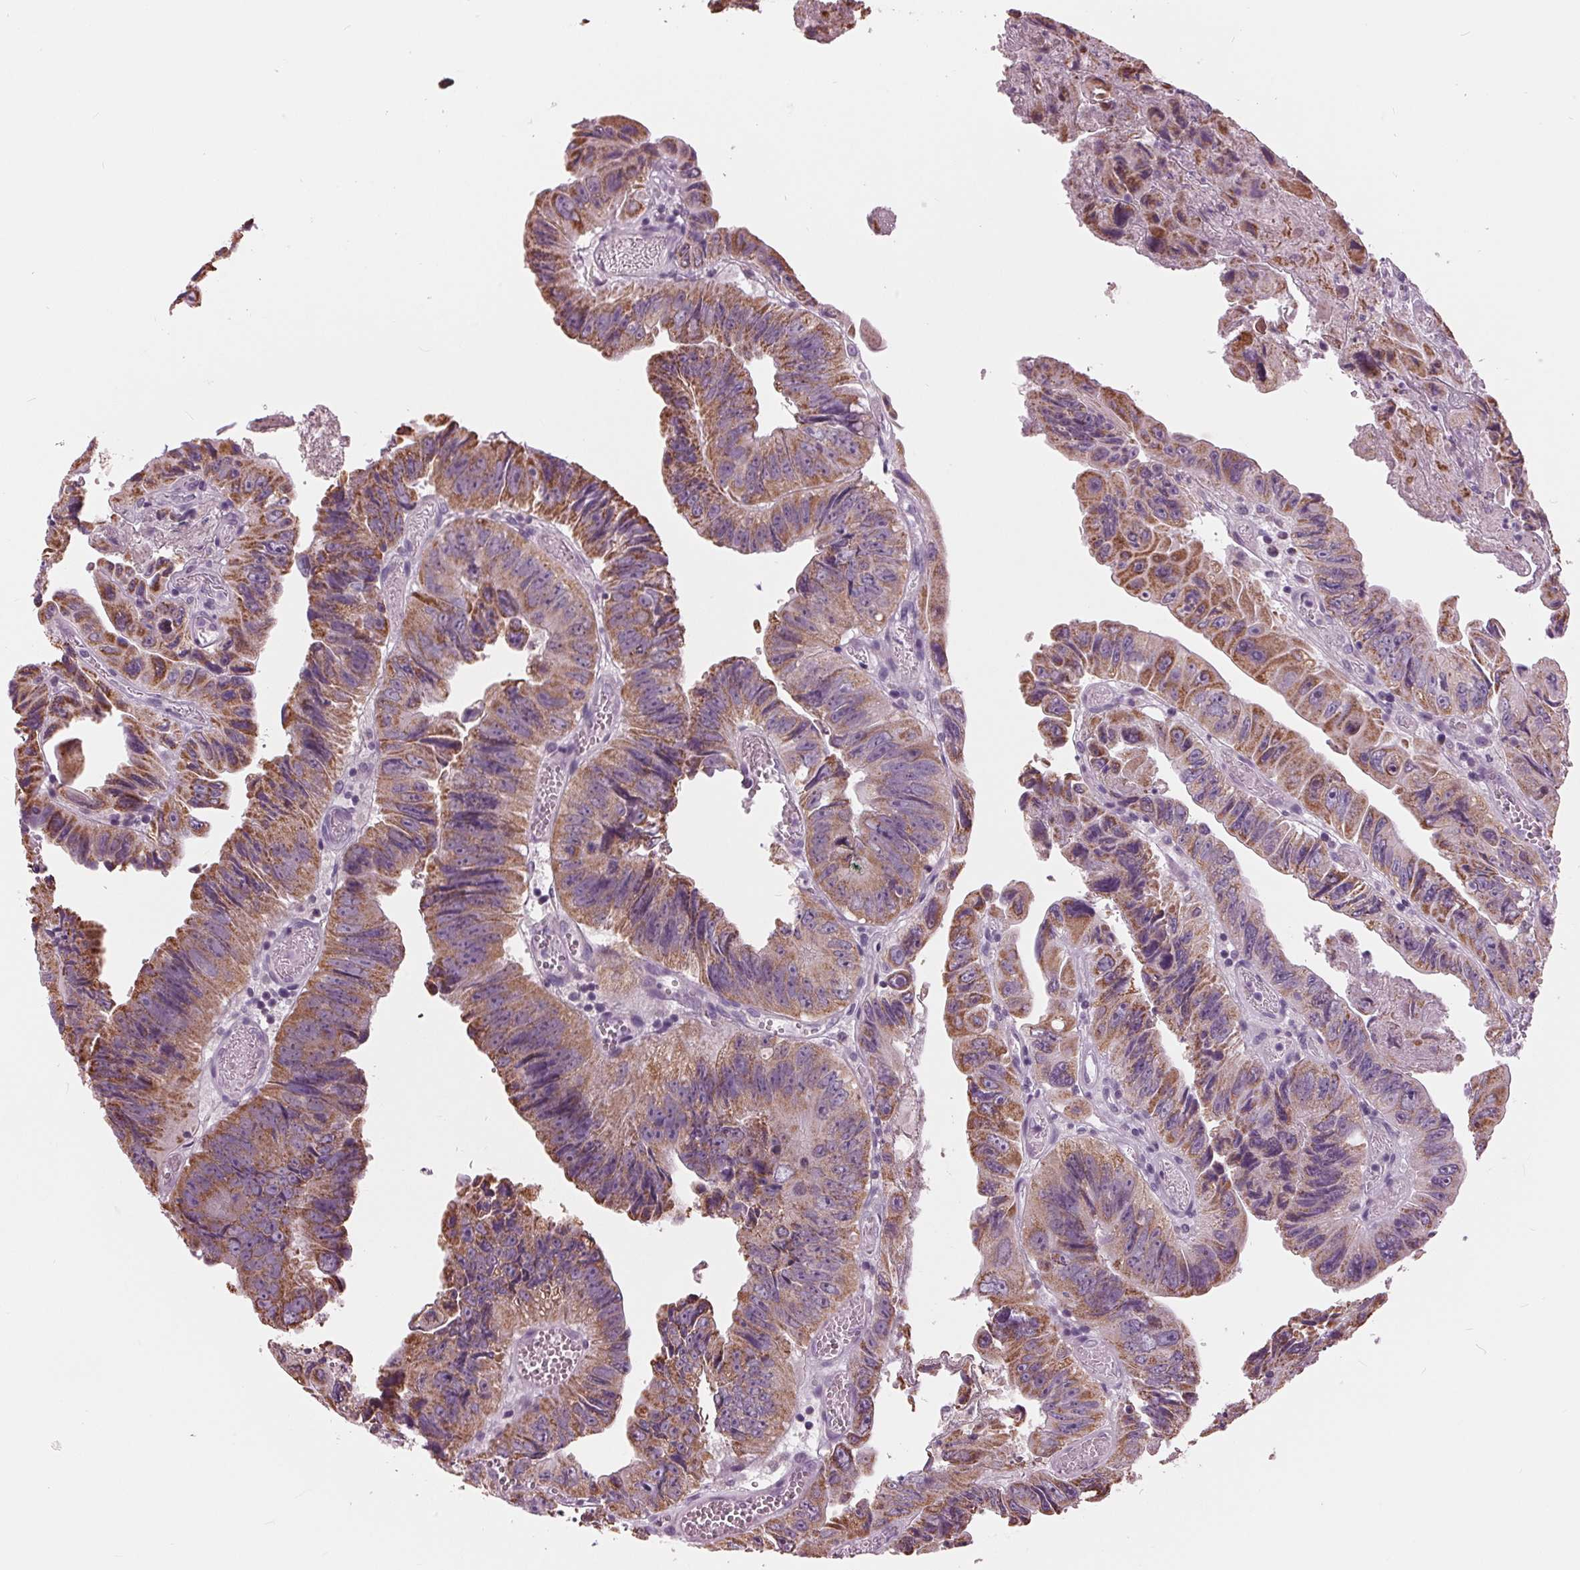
{"staining": {"intensity": "moderate", "quantity": ">75%", "location": "cytoplasmic/membranous"}, "tissue": "colorectal cancer", "cell_type": "Tumor cells", "image_type": "cancer", "snomed": [{"axis": "morphology", "description": "Adenocarcinoma, NOS"}, {"axis": "topography", "description": "Colon"}], "caption": "The immunohistochemical stain highlights moderate cytoplasmic/membranous expression in tumor cells of colorectal cancer tissue. Immunohistochemistry stains the protein in brown and the nuclei are stained blue.", "gene": "SAMD4A", "patient": {"sex": "female", "age": 84}}